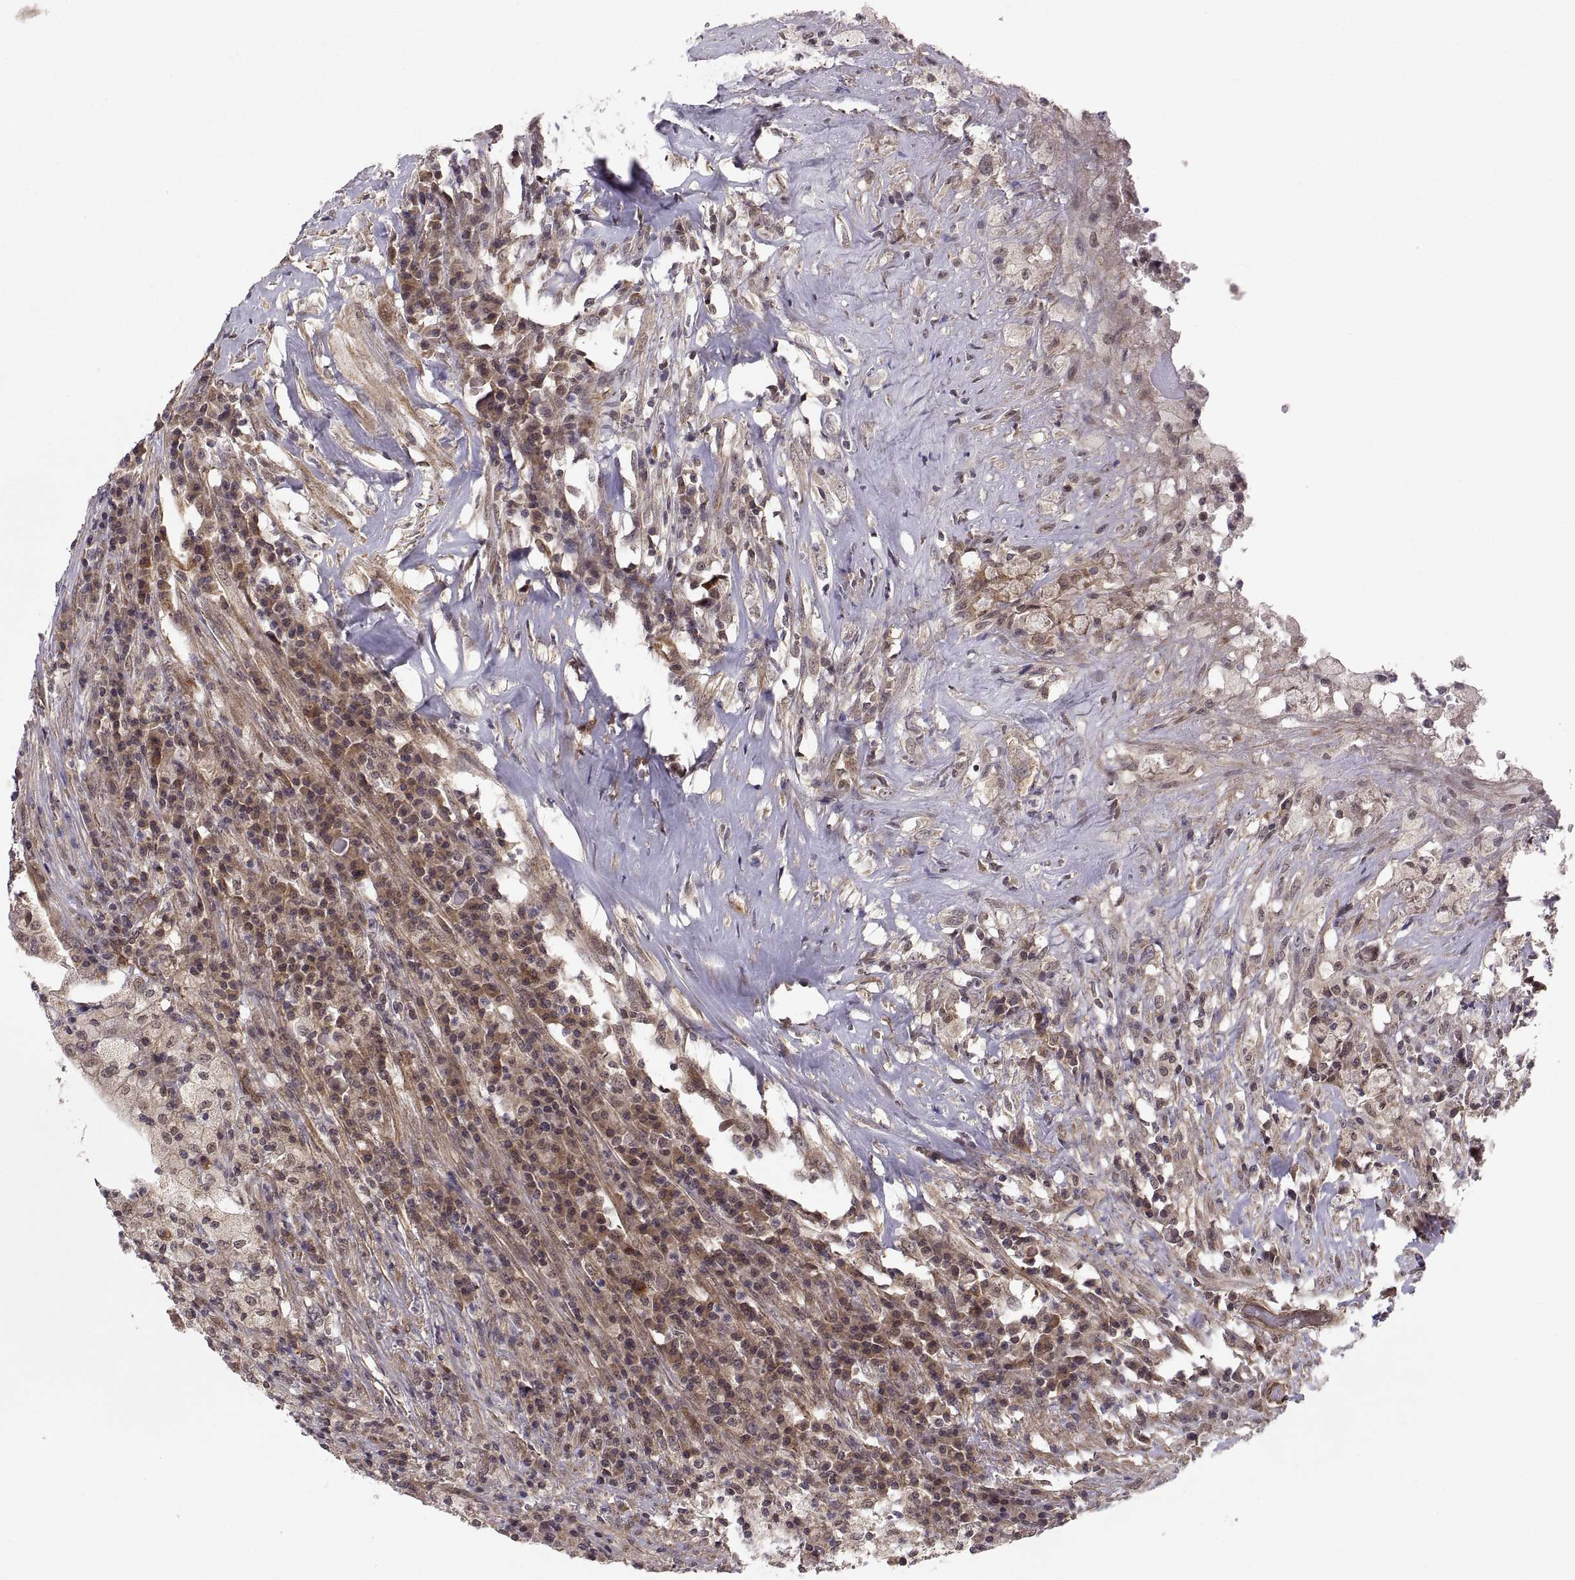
{"staining": {"intensity": "weak", "quantity": ">75%", "location": "cytoplasmic/membranous"}, "tissue": "testis cancer", "cell_type": "Tumor cells", "image_type": "cancer", "snomed": [{"axis": "morphology", "description": "Necrosis, NOS"}, {"axis": "morphology", "description": "Carcinoma, Embryonal, NOS"}, {"axis": "topography", "description": "Testis"}], "caption": "Protein expression analysis of testis embryonal carcinoma exhibits weak cytoplasmic/membranous expression in about >75% of tumor cells. Immunohistochemistry stains the protein in brown and the nuclei are stained blue.", "gene": "ABL2", "patient": {"sex": "male", "age": 19}}